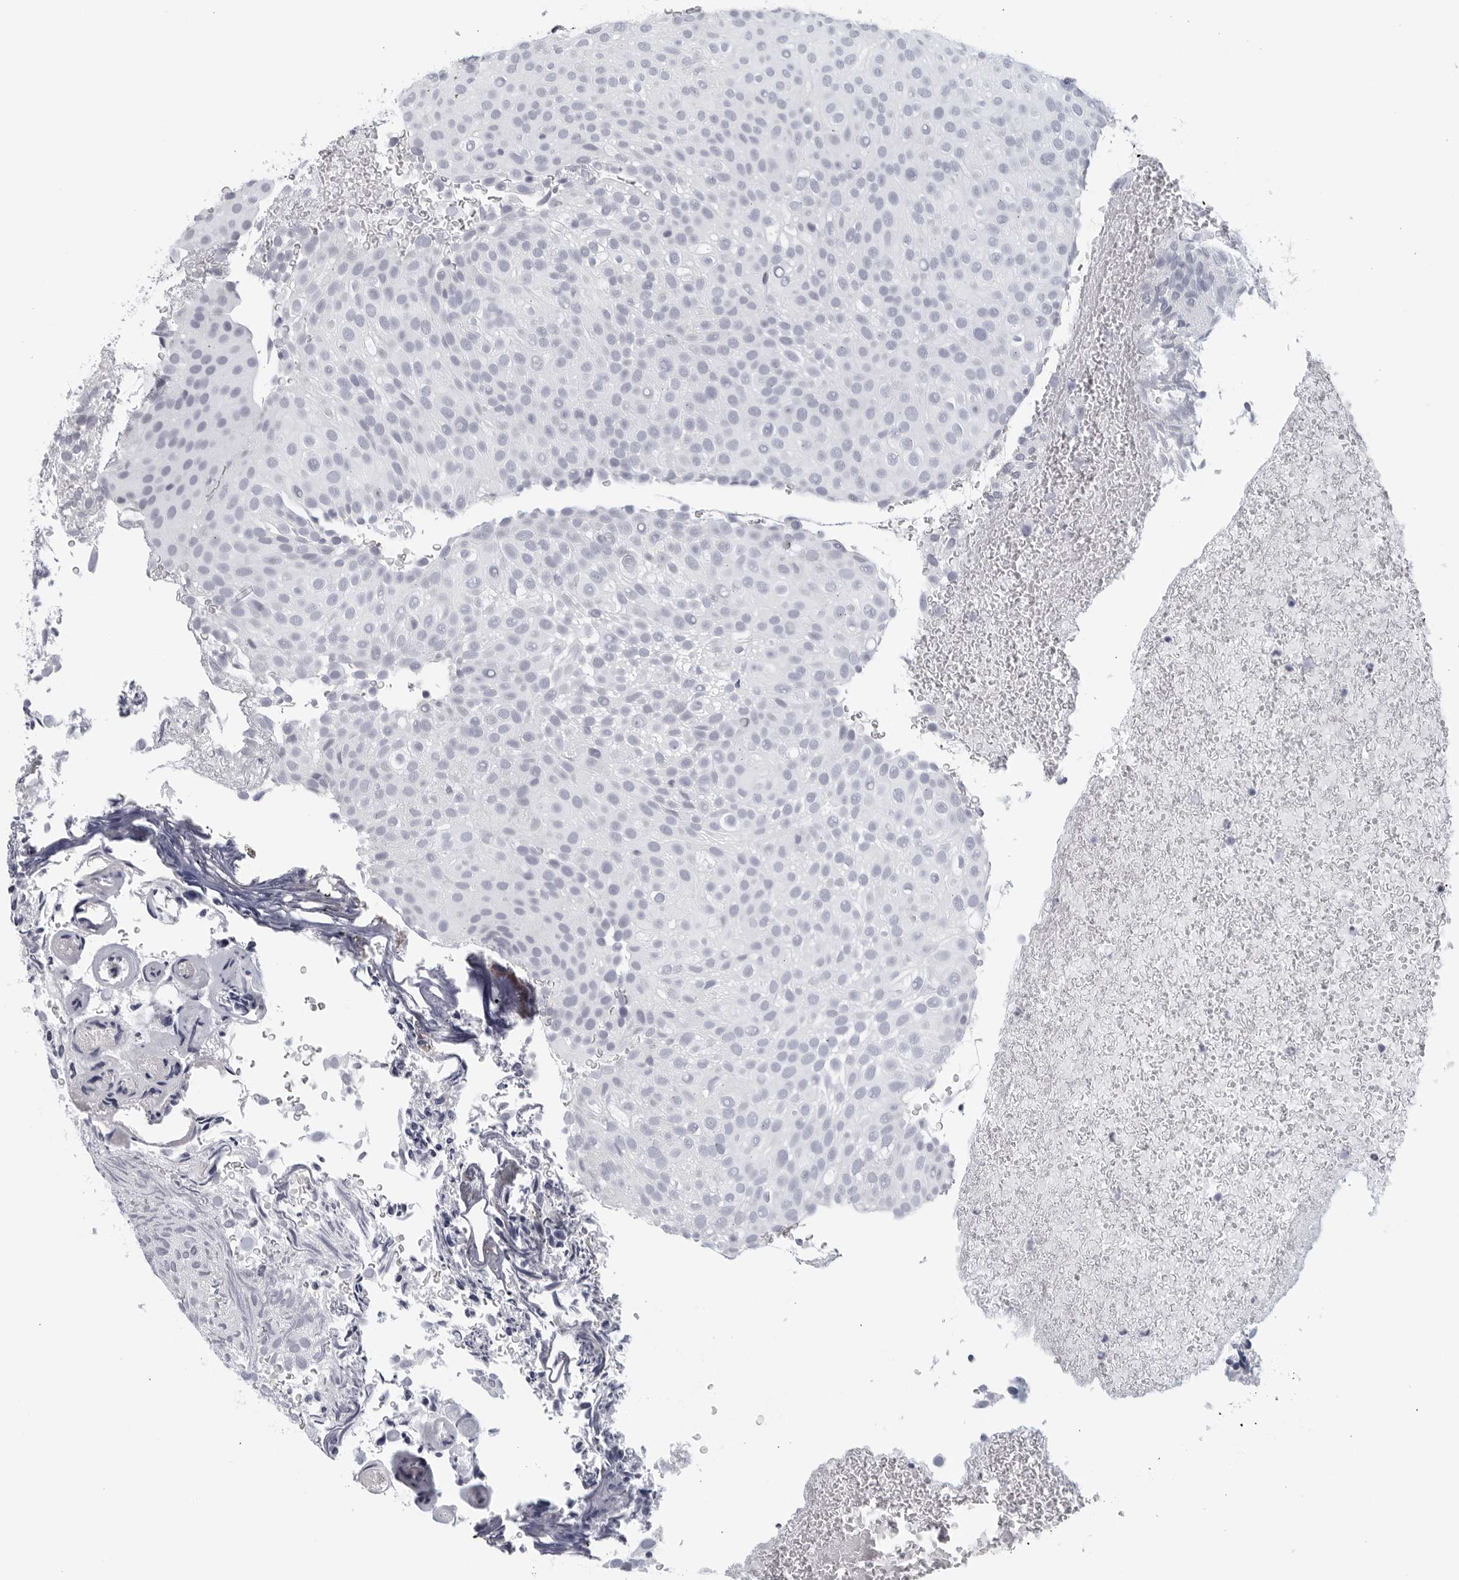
{"staining": {"intensity": "negative", "quantity": "none", "location": "none"}, "tissue": "urothelial cancer", "cell_type": "Tumor cells", "image_type": "cancer", "snomed": [{"axis": "morphology", "description": "Urothelial carcinoma, Low grade"}, {"axis": "topography", "description": "Urinary bladder"}], "caption": "Low-grade urothelial carcinoma was stained to show a protein in brown. There is no significant expression in tumor cells.", "gene": "KLK7", "patient": {"sex": "male", "age": 78}}